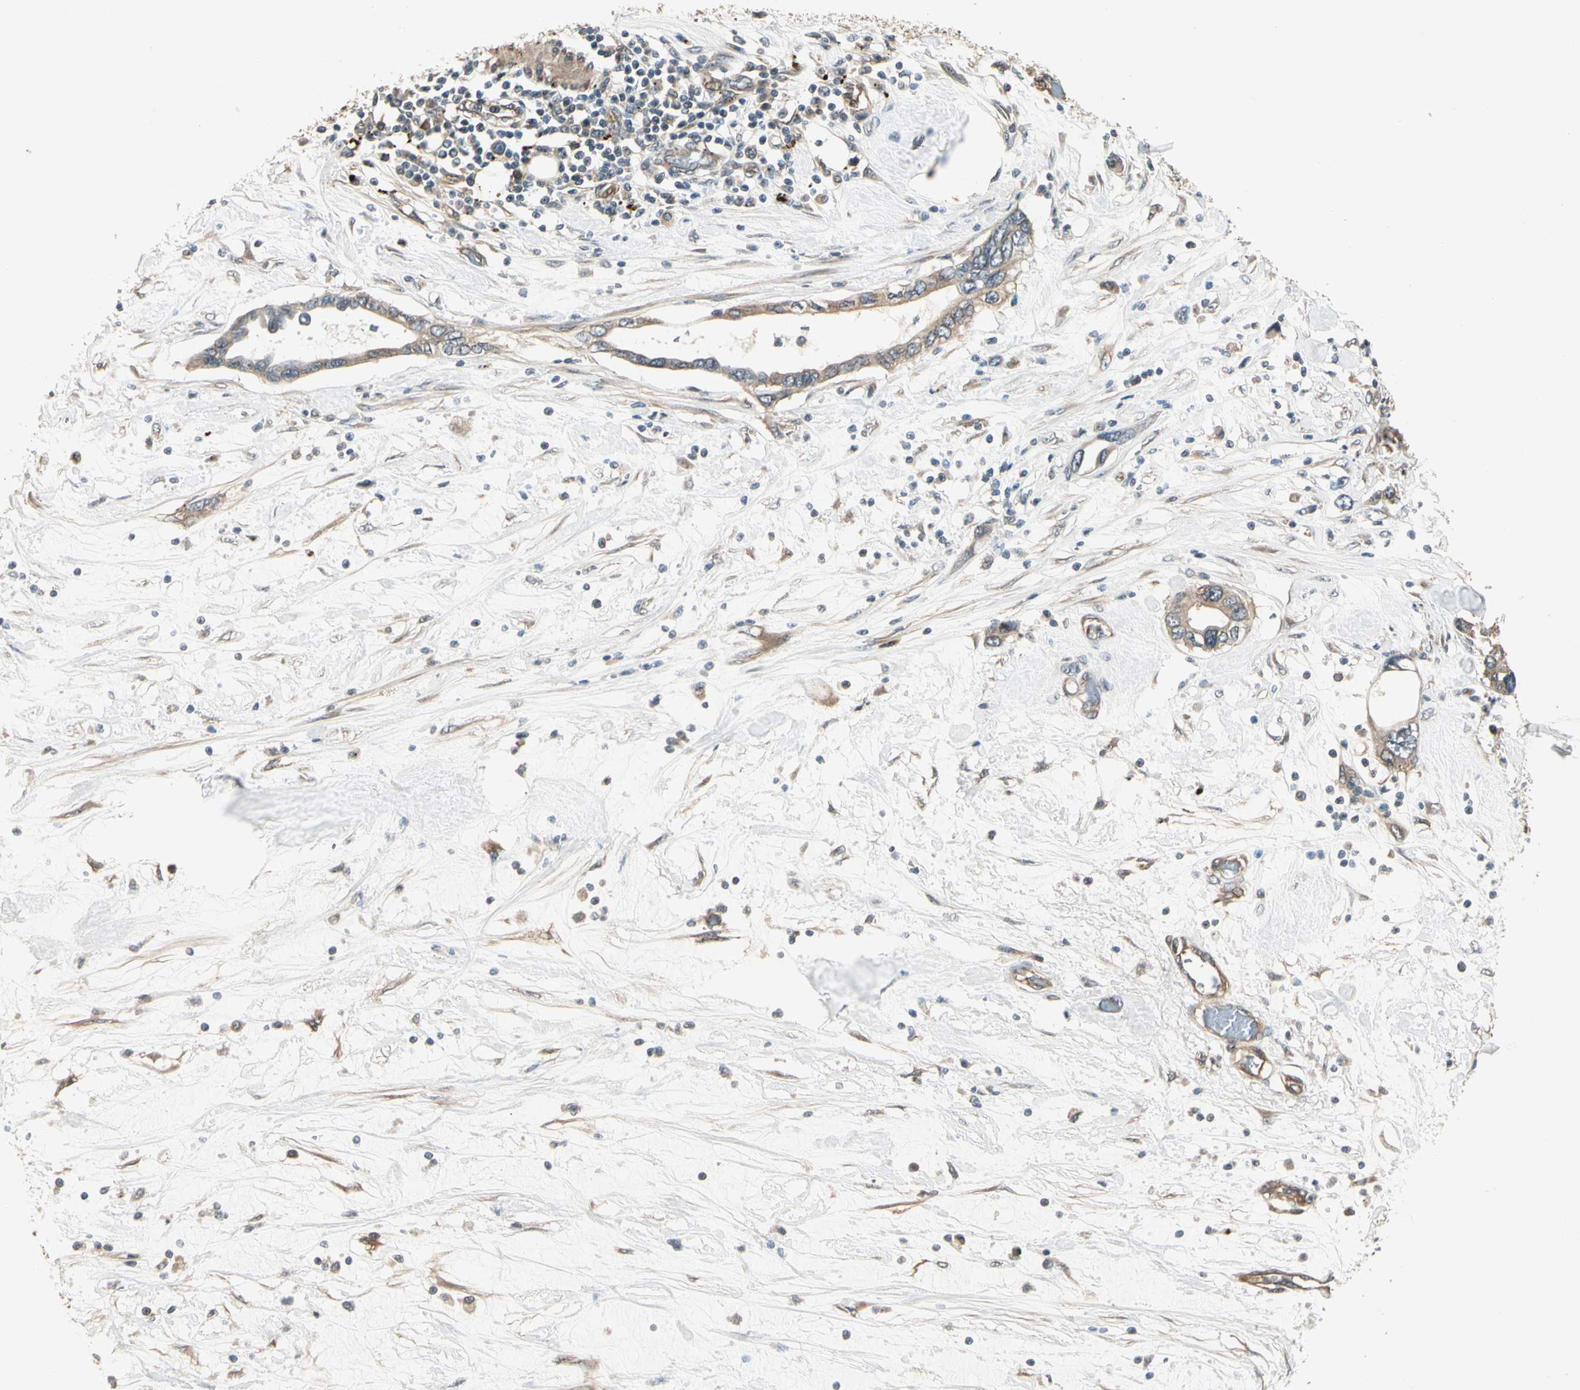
{"staining": {"intensity": "weak", "quantity": ">75%", "location": "cytoplasmic/membranous"}, "tissue": "pancreatic cancer", "cell_type": "Tumor cells", "image_type": "cancer", "snomed": [{"axis": "morphology", "description": "Adenocarcinoma, NOS"}, {"axis": "topography", "description": "Pancreas"}], "caption": "The micrograph exhibits a brown stain indicating the presence of a protein in the cytoplasmic/membranous of tumor cells in pancreatic cancer (adenocarcinoma).", "gene": "ROCK2", "patient": {"sex": "female", "age": 57}}